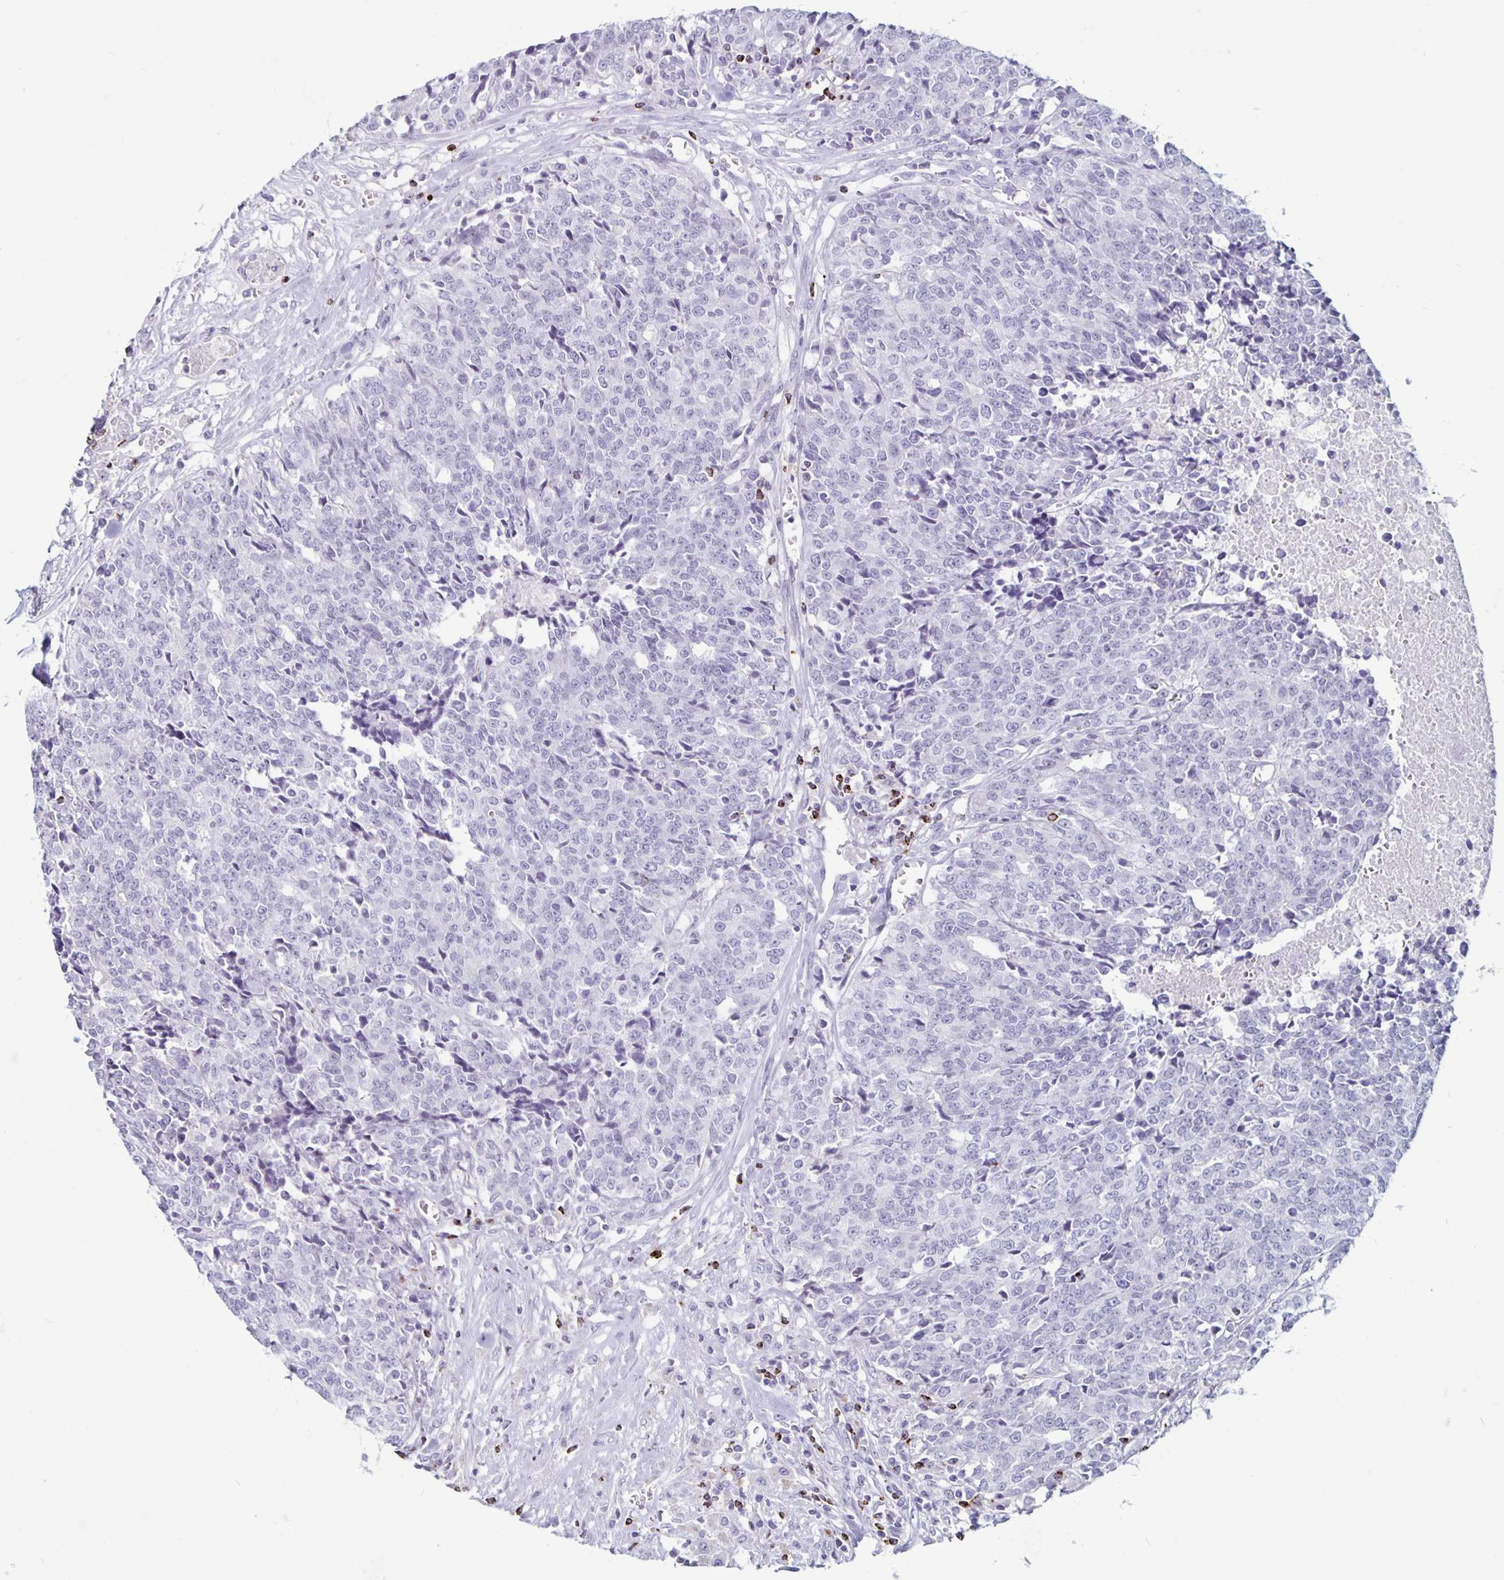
{"staining": {"intensity": "negative", "quantity": "none", "location": "none"}, "tissue": "prostate cancer", "cell_type": "Tumor cells", "image_type": "cancer", "snomed": [{"axis": "morphology", "description": "Adenocarcinoma, High grade"}, {"axis": "topography", "description": "Prostate and seminal vesicle, NOS"}], "caption": "Micrograph shows no protein expression in tumor cells of prostate cancer tissue.", "gene": "GZMK", "patient": {"sex": "male", "age": 60}}